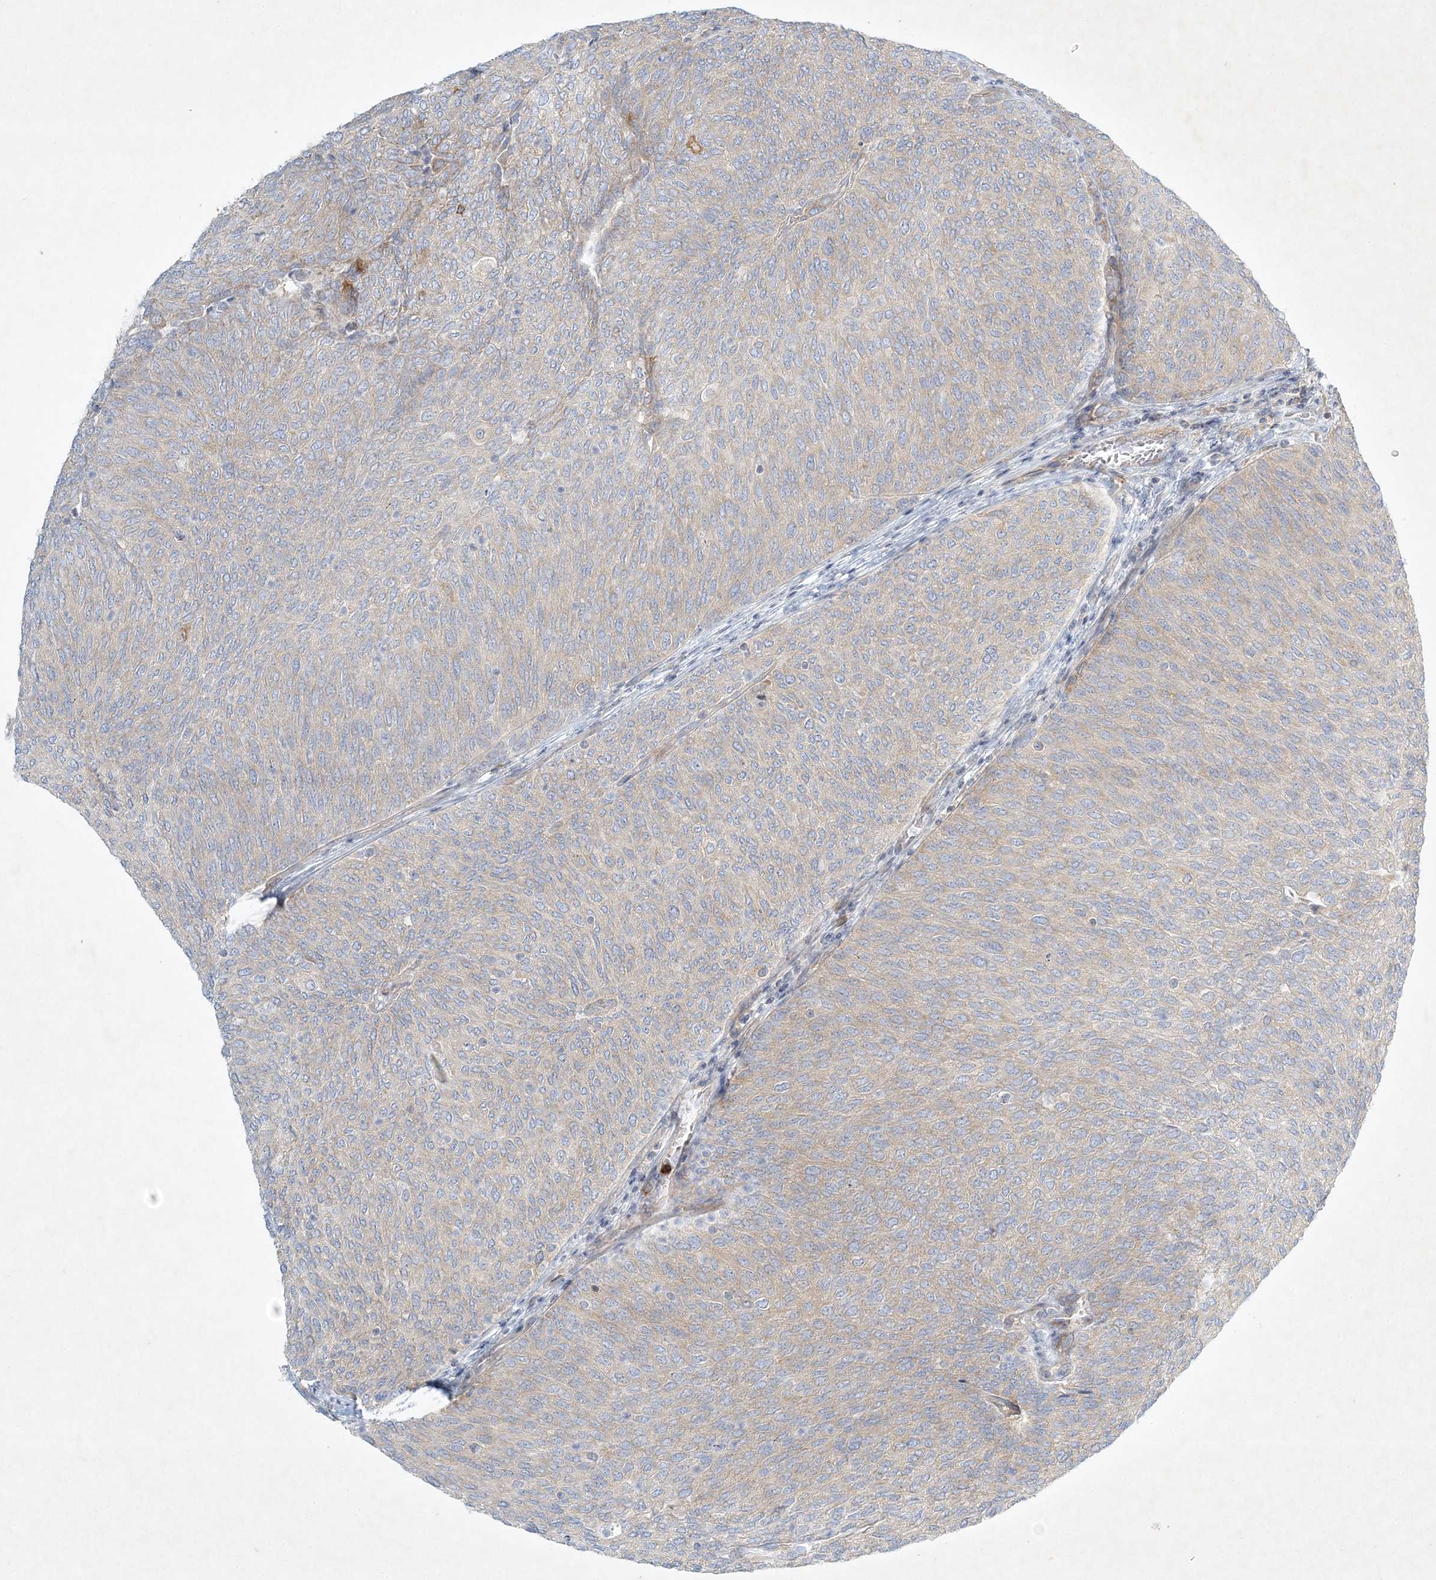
{"staining": {"intensity": "weak", "quantity": "<25%", "location": "cytoplasmic/membranous"}, "tissue": "urothelial cancer", "cell_type": "Tumor cells", "image_type": "cancer", "snomed": [{"axis": "morphology", "description": "Urothelial carcinoma, Low grade"}, {"axis": "topography", "description": "Urinary bladder"}], "caption": "Immunohistochemical staining of human urothelial carcinoma (low-grade) shows no significant expression in tumor cells.", "gene": "STK11IP", "patient": {"sex": "female", "age": 79}}